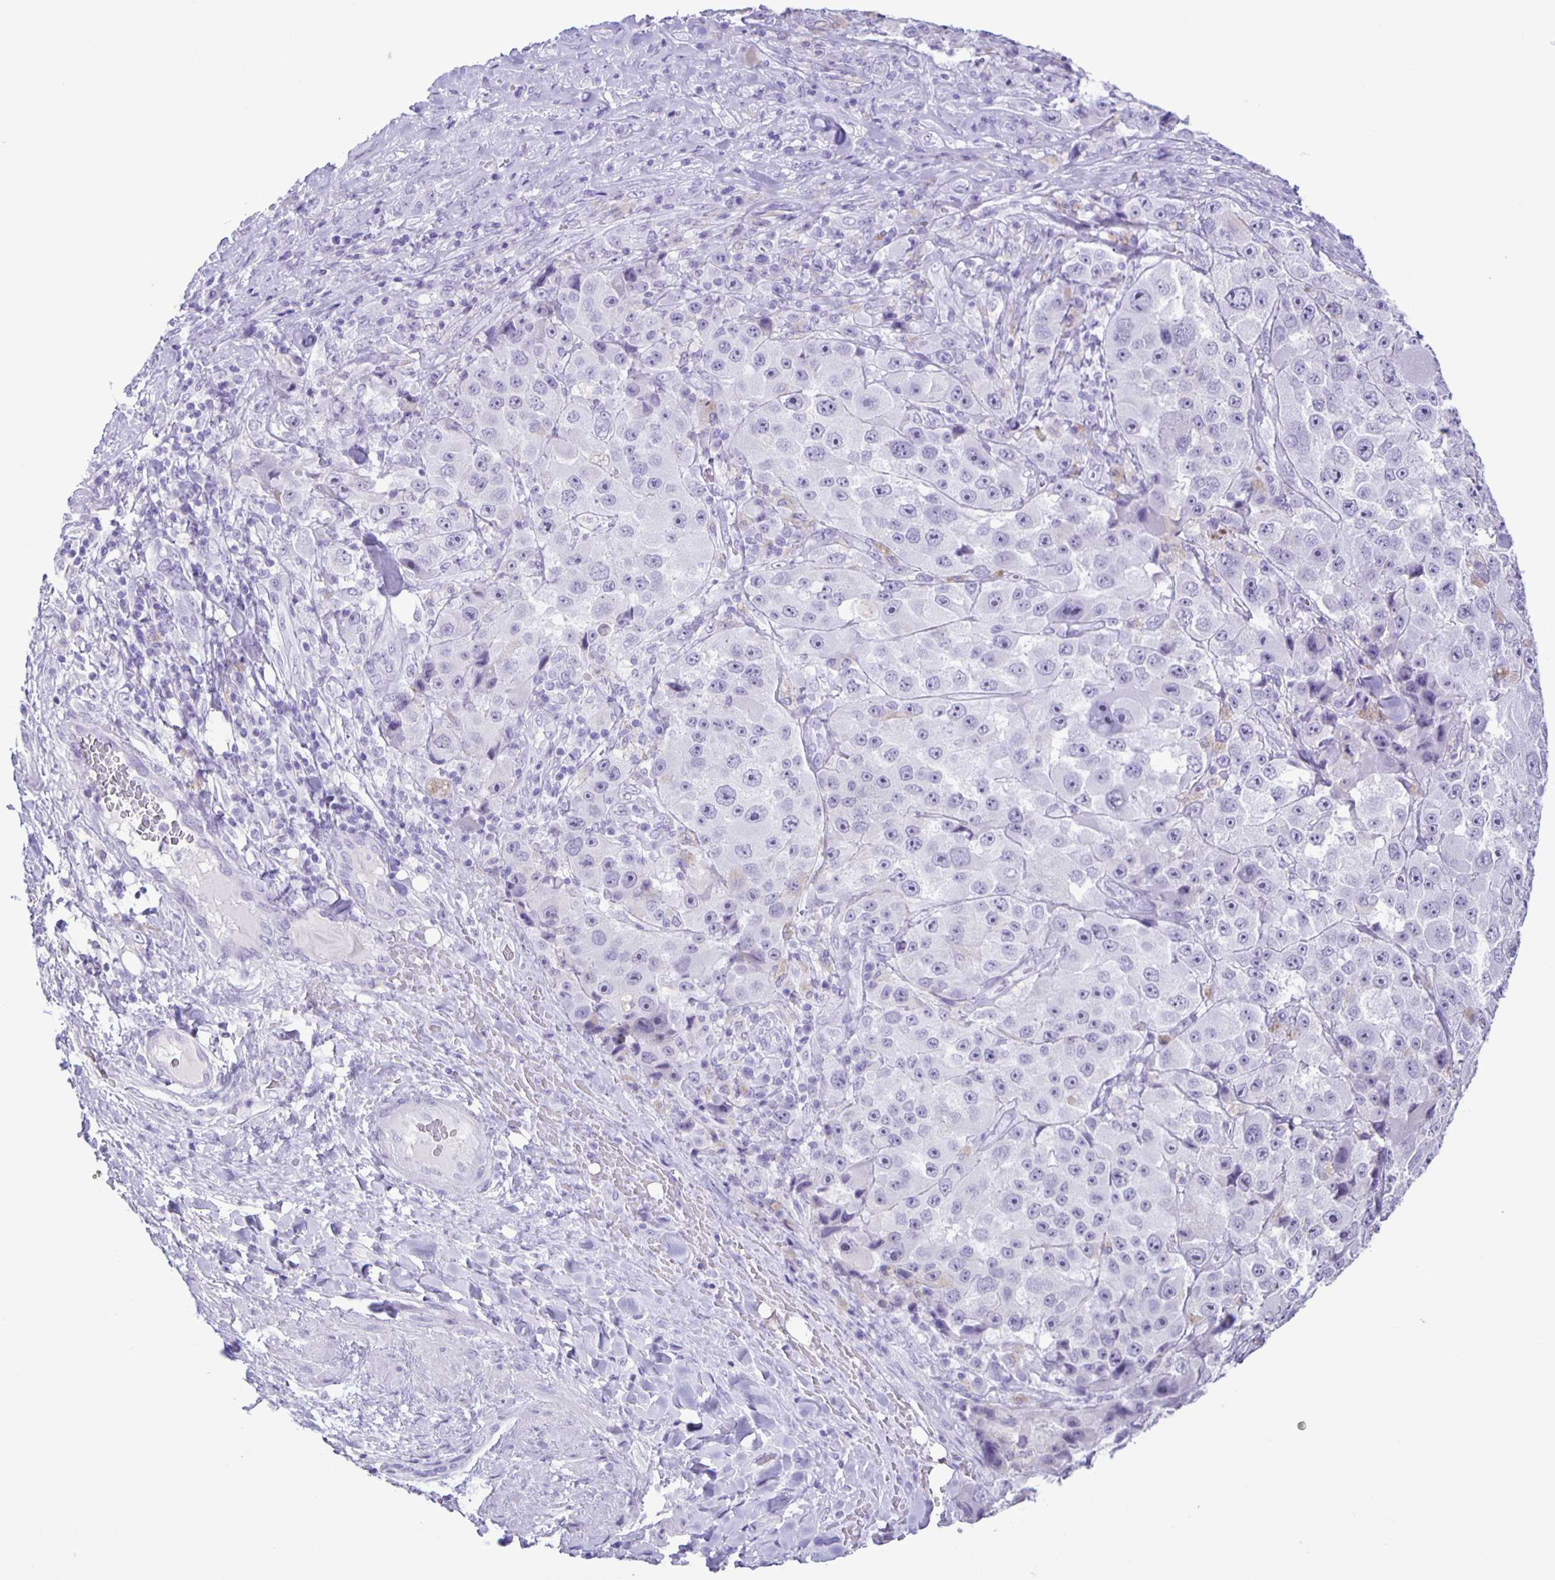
{"staining": {"intensity": "negative", "quantity": "none", "location": "none"}, "tissue": "melanoma", "cell_type": "Tumor cells", "image_type": "cancer", "snomed": [{"axis": "morphology", "description": "Malignant melanoma, Metastatic site"}, {"axis": "topography", "description": "Lymph node"}], "caption": "IHC micrograph of neoplastic tissue: human malignant melanoma (metastatic site) stained with DAB demonstrates no significant protein staining in tumor cells. (Stains: DAB (3,3'-diaminobenzidine) immunohistochemistry with hematoxylin counter stain, Microscopy: brightfield microscopy at high magnification).", "gene": "EZHIP", "patient": {"sex": "male", "age": 62}}